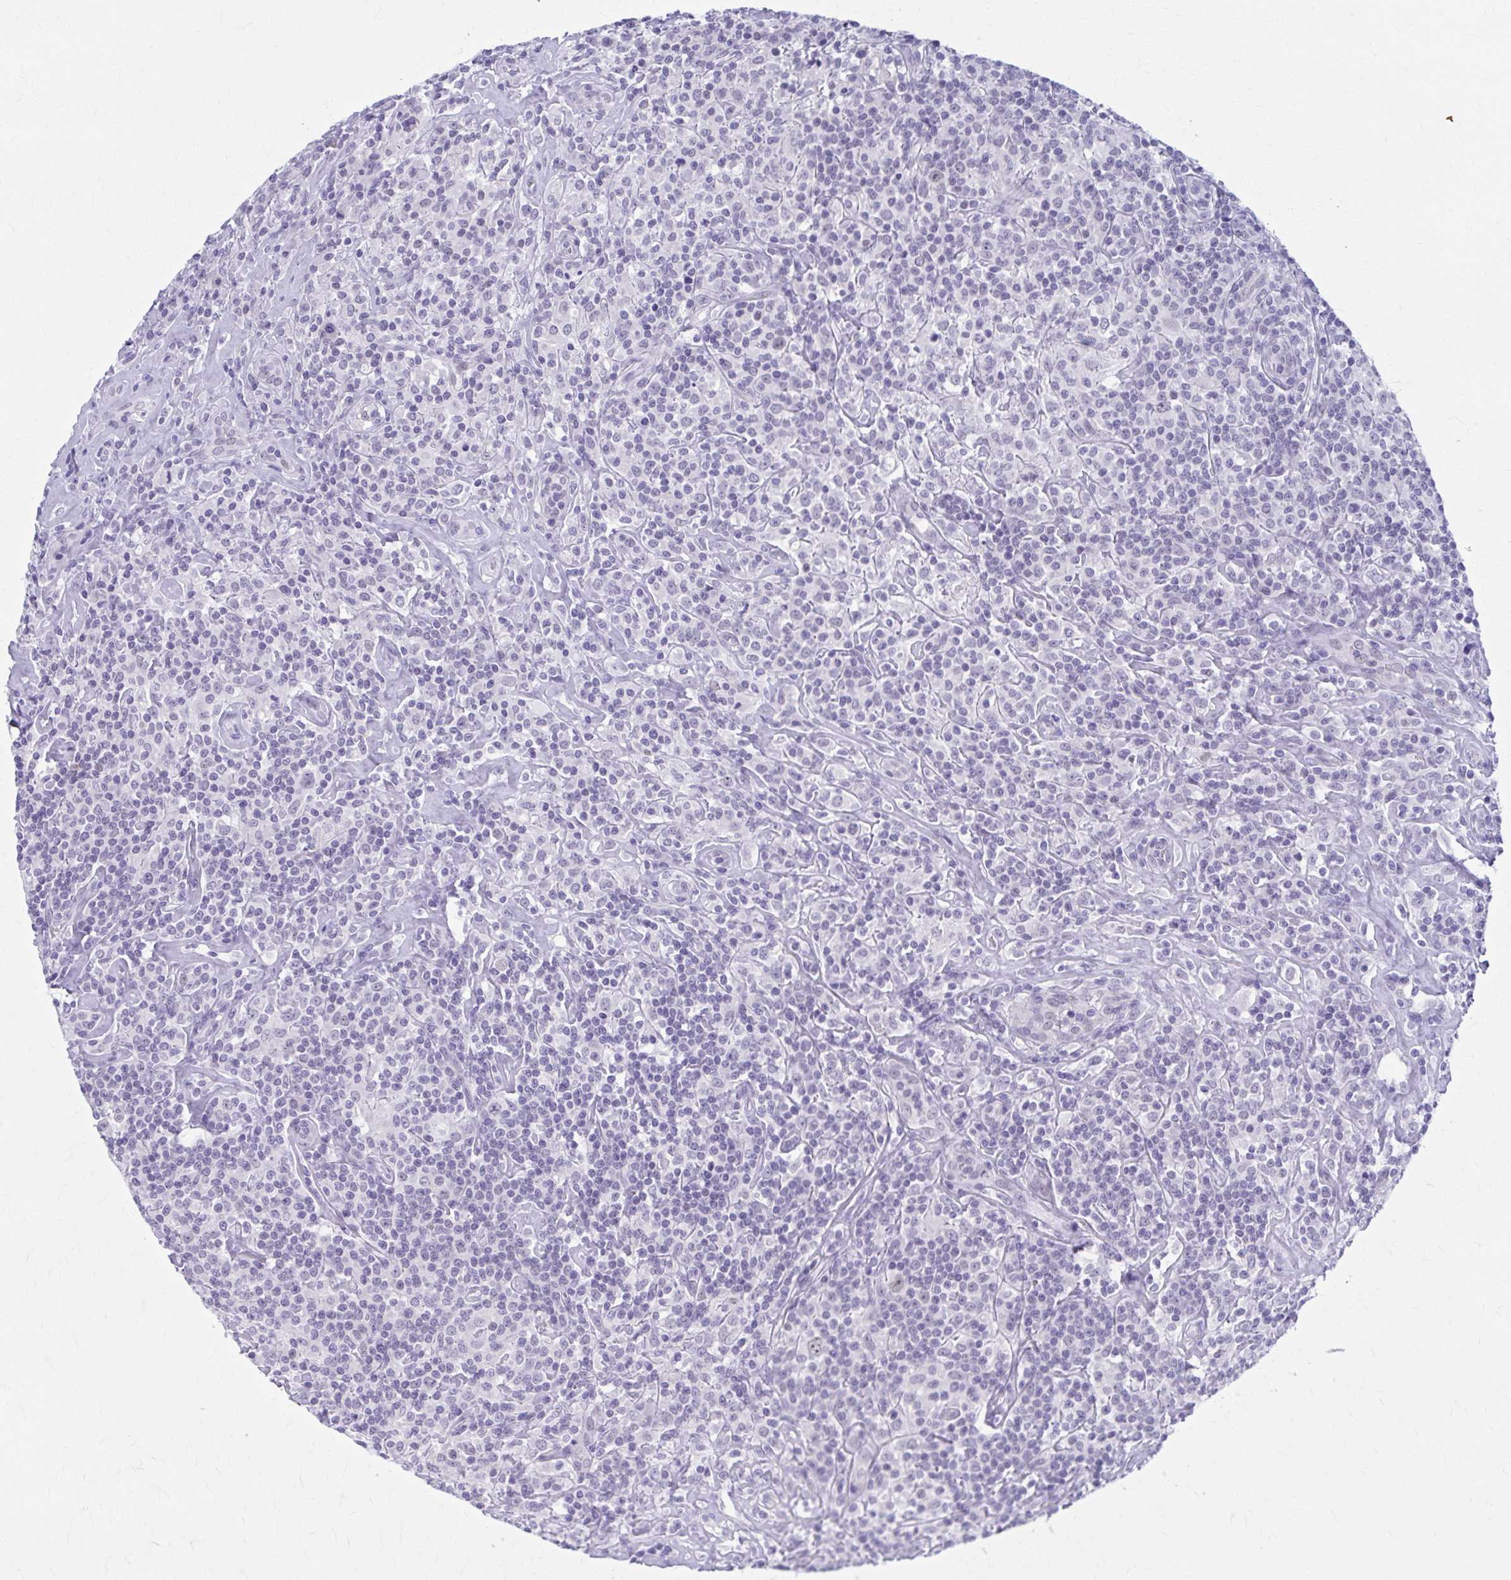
{"staining": {"intensity": "weak", "quantity": "25%-75%", "location": "nuclear"}, "tissue": "lymphoma", "cell_type": "Tumor cells", "image_type": "cancer", "snomed": [{"axis": "morphology", "description": "Hodgkin's disease, NOS"}, {"axis": "morphology", "description": "Hodgkin's lymphoma, nodular sclerosis"}, {"axis": "topography", "description": "Lymph node"}], "caption": "Immunohistochemistry (DAB (3,3'-diaminobenzidine)) staining of human Hodgkin's lymphoma, nodular sclerosis shows weak nuclear protein staining in approximately 25%-75% of tumor cells.", "gene": "CCDC105", "patient": {"sex": "female", "age": 10}}